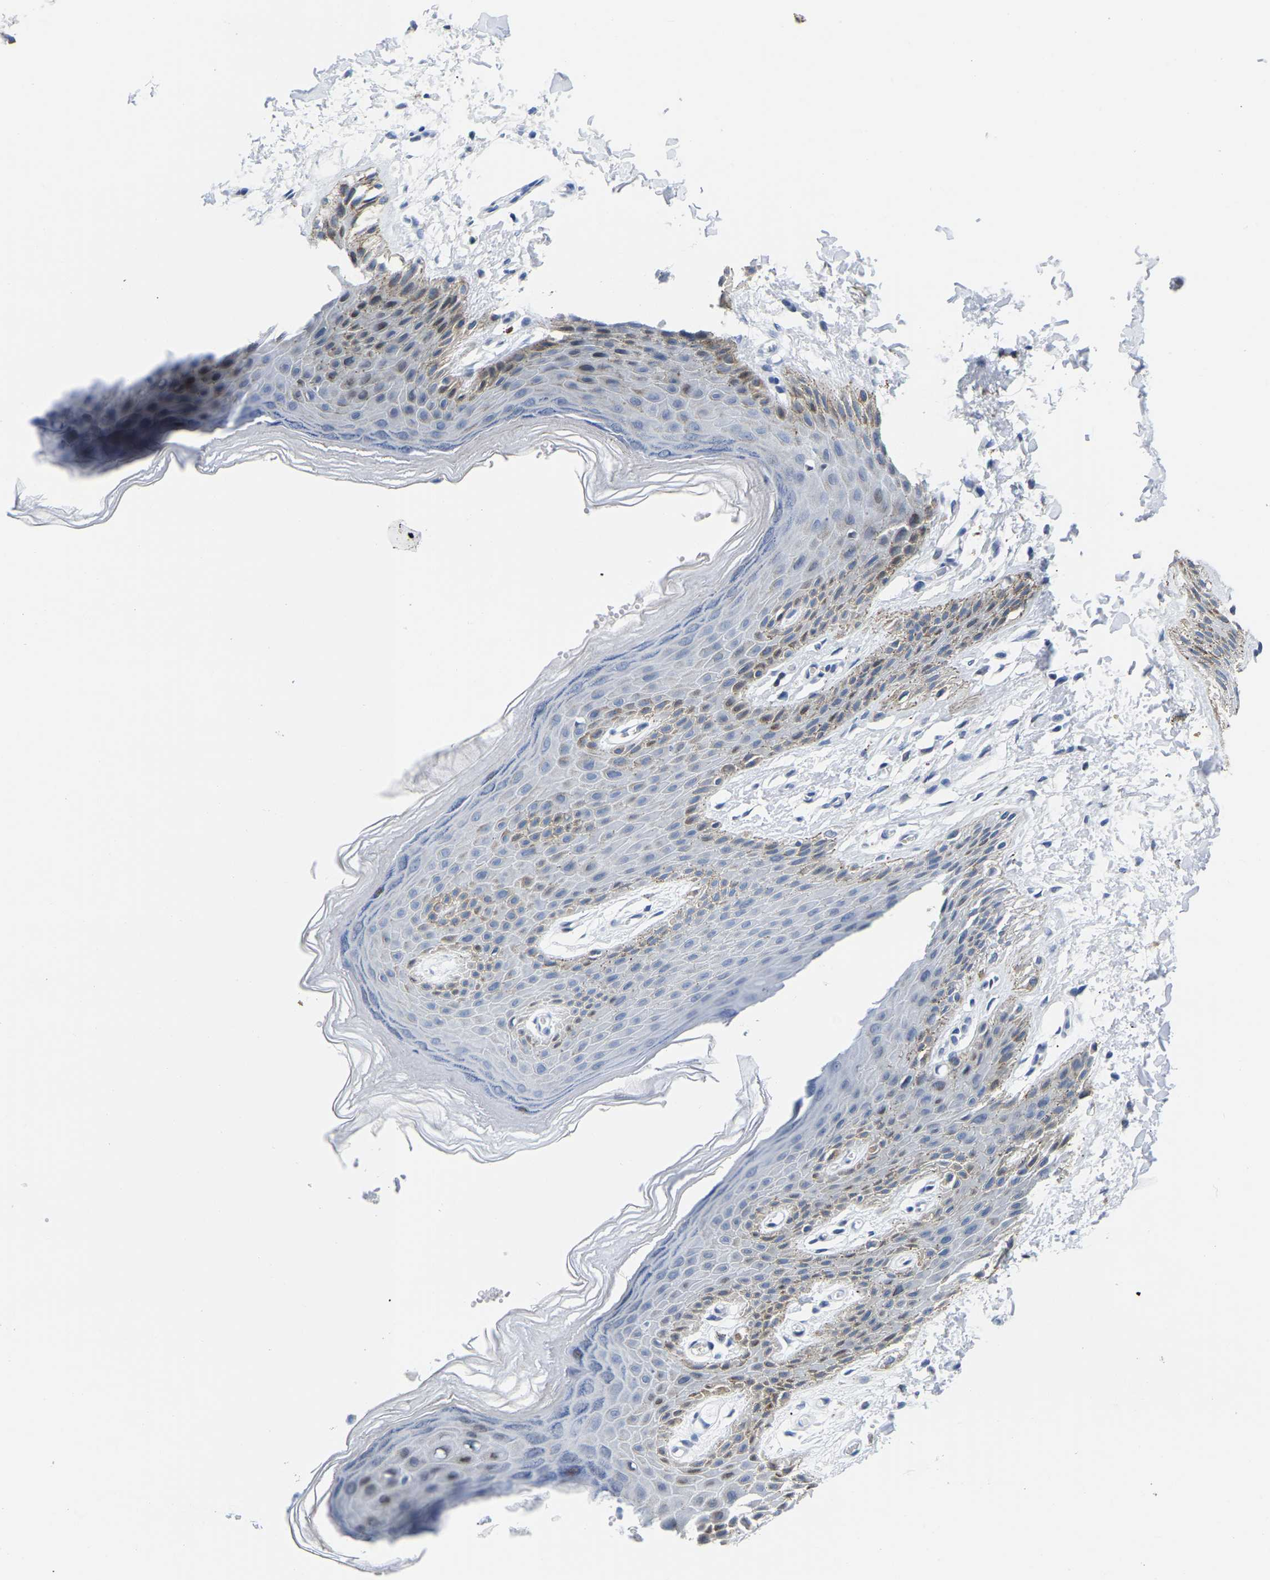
{"staining": {"intensity": "moderate", "quantity": "<25%", "location": "cytoplasmic/membranous"}, "tissue": "skin", "cell_type": "Epidermal cells", "image_type": "normal", "snomed": [{"axis": "morphology", "description": "Normal tissue, NOS"}, {"axis": "topography", "description": "Anal"}], "caption": "Protein analysis of normal skin shows moderate cytoplasmic/membranous expression in about <25% of epidermal cells.", "gene": "UPK3A", "patient": {"sex": "male", "age": 44}}